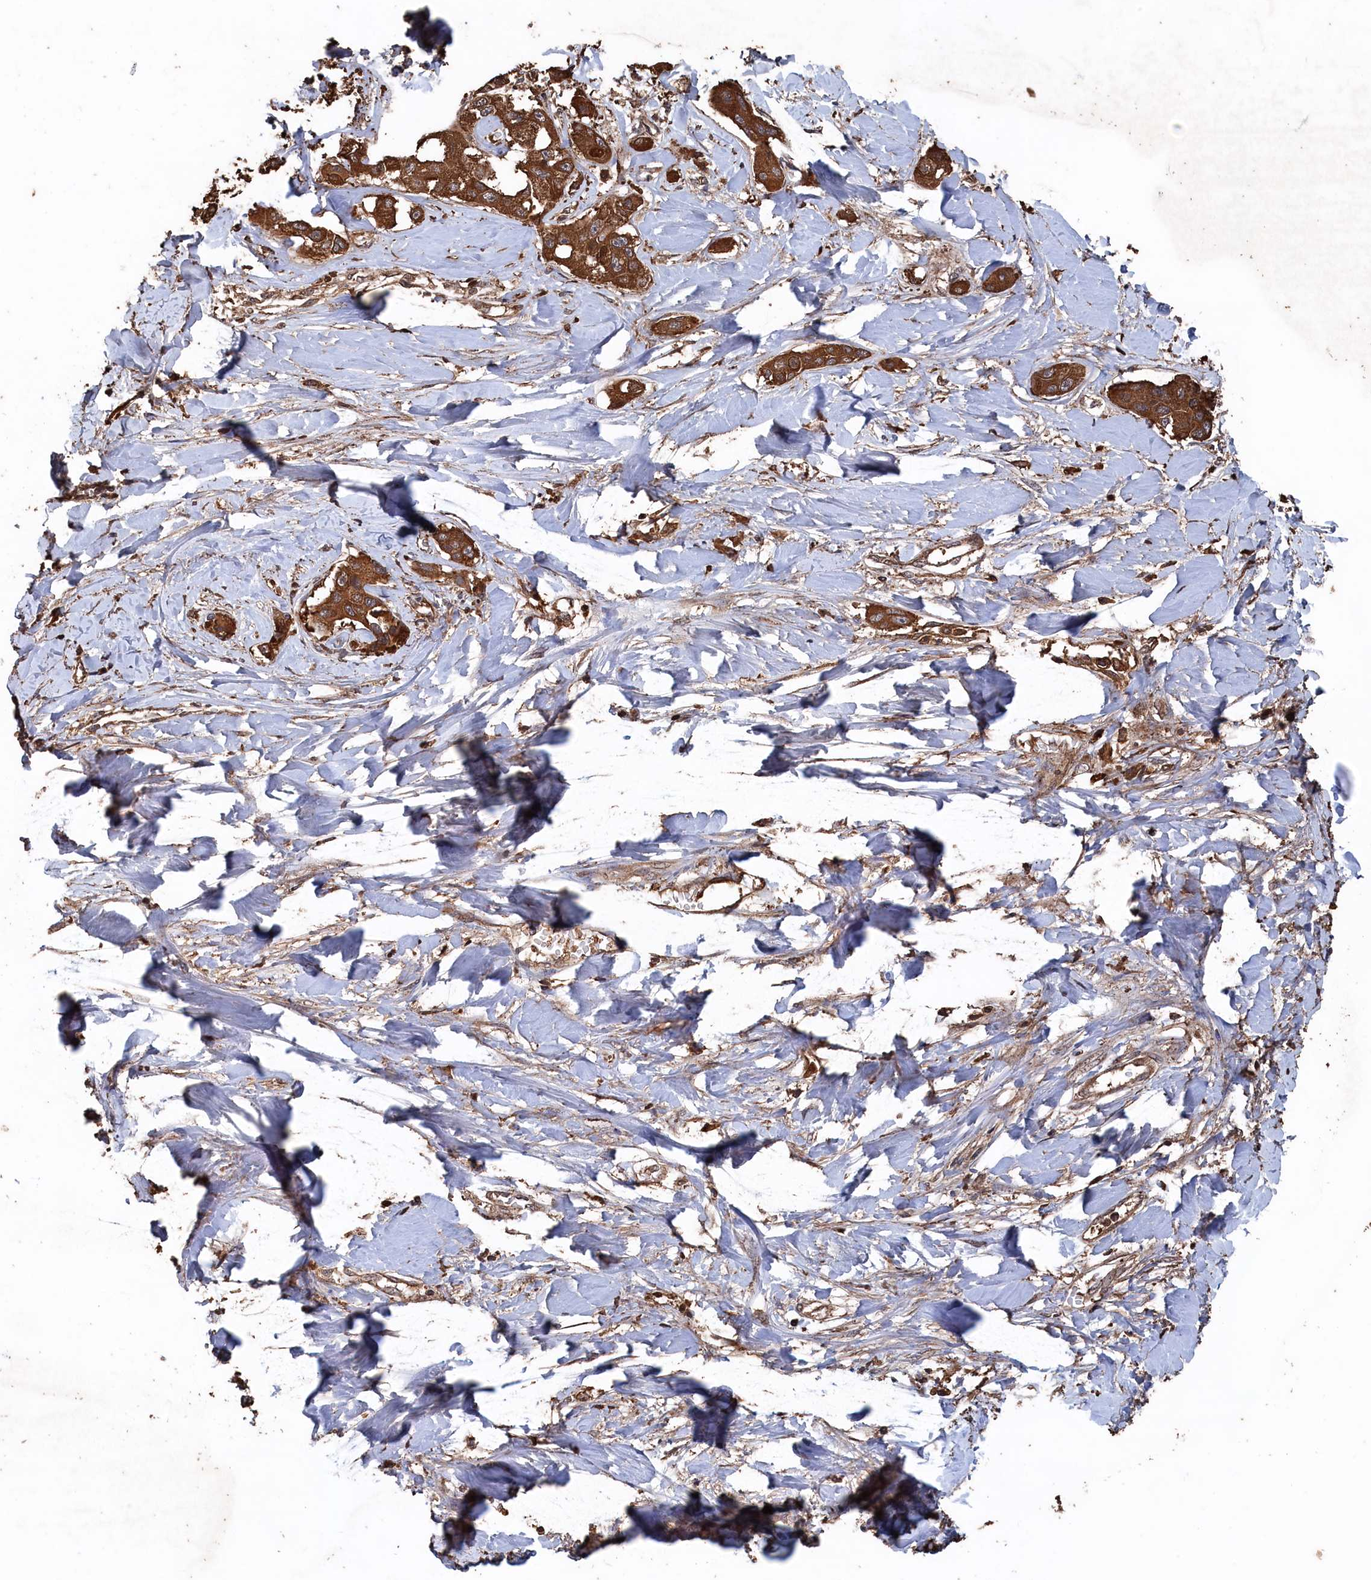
{"staining": {"intensity": "strong", "quantity": ">75%", "location": "cytoplasmic/membranous"}, "tissue": "liver cancer", "cell_type": "Tumor cells", "image_type": "cancer", "snomed": [{"axis": "morphology", "description": "Cholangiocarcinoma"}, {"axis": "topography", "description": "Liver"}], "caption": "Immunohistochemistry (DAB) staining of liver cancer (cholangiocarcinoma) demonstrates strong cytoplasmic/membranous protein staining in approximately >75% of tumor cells.", "gene": "SNX33", "patient": {"sex": "male", "age": 59}}